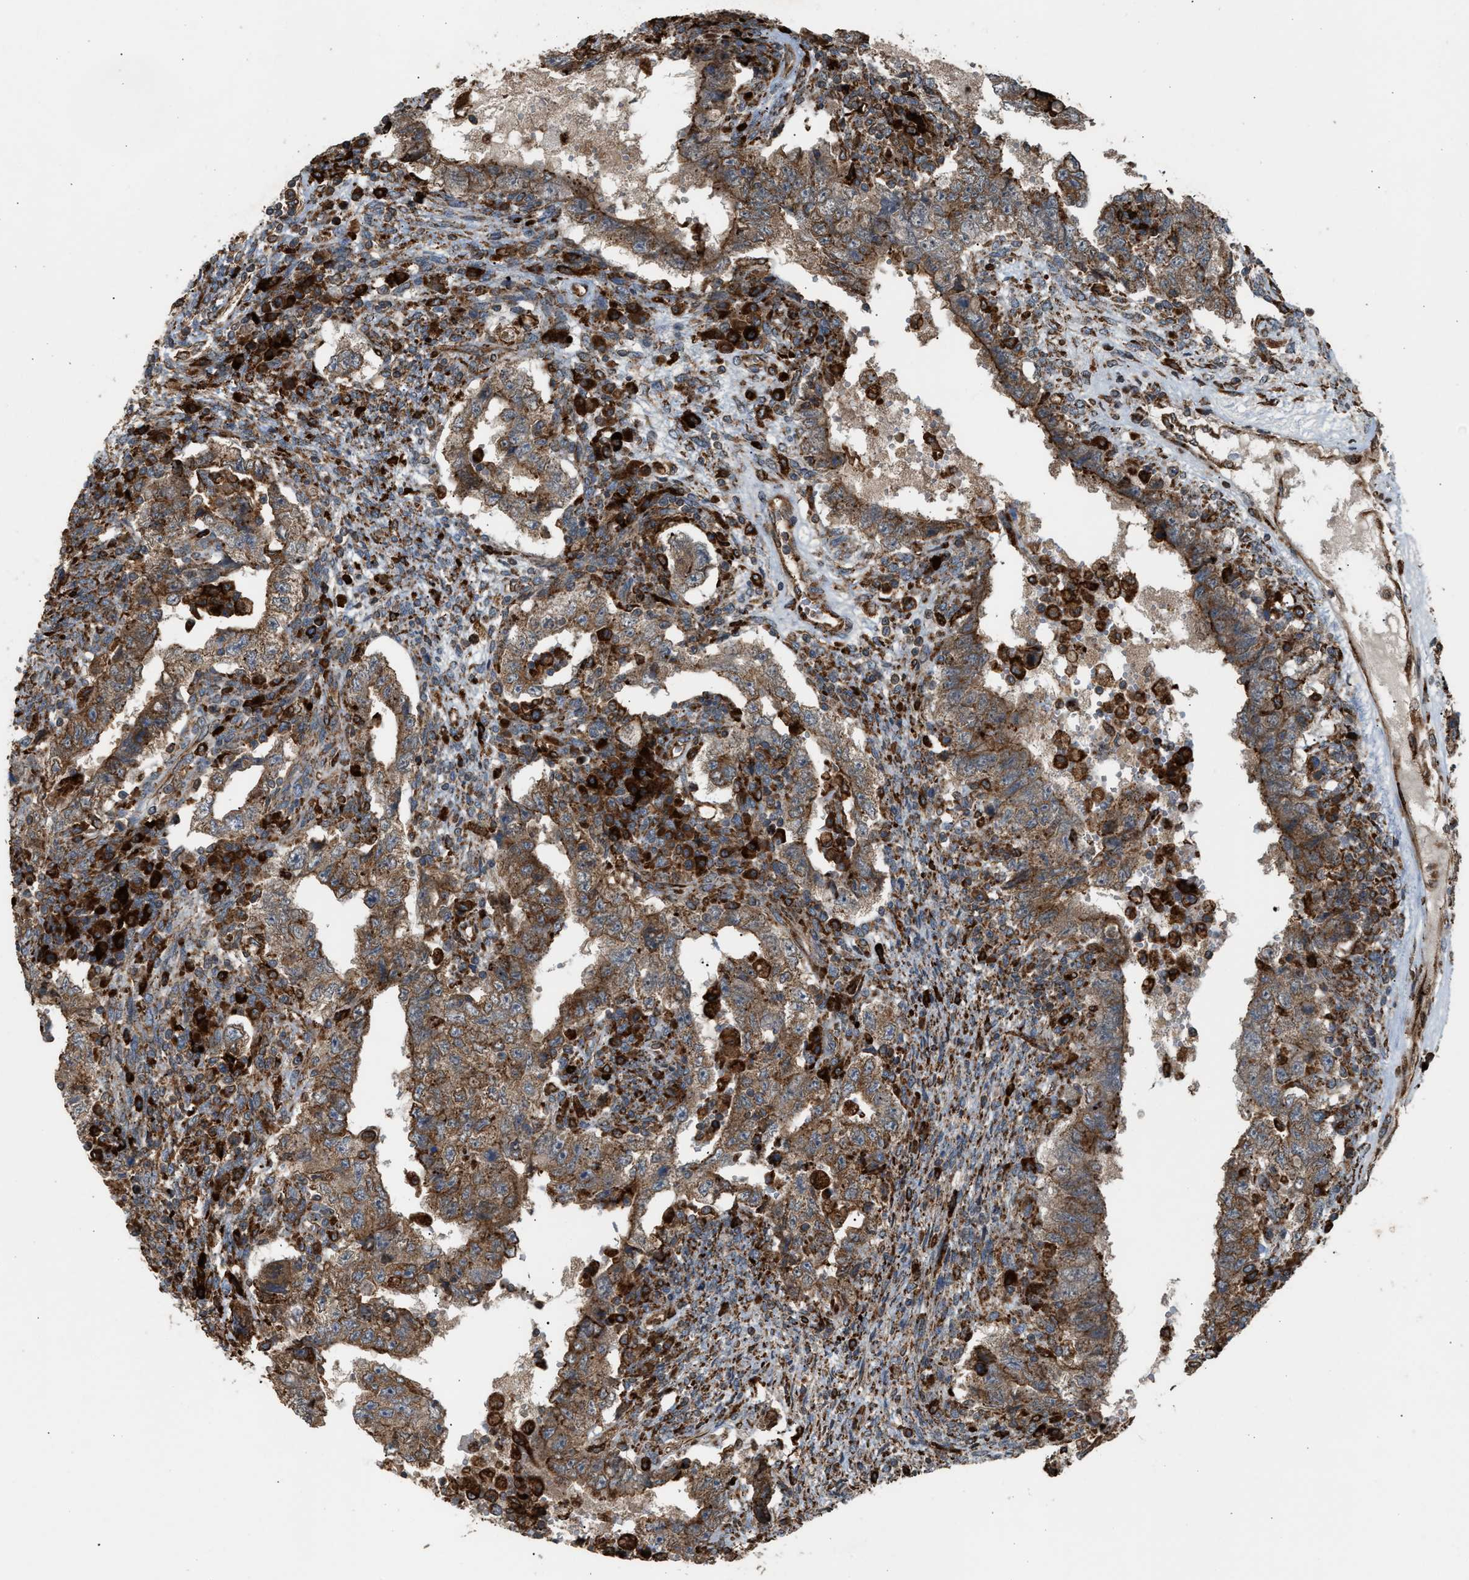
{"staining": {"intensity": "moderate", "quantity": ">75%", "location": "cytoplasmic/membranous"}, "tissue": "testis cancer", "cell_type": "Tumor cells", "image_type": "cancer", "snomed": [{"axis": "morphology", "description": "Carcinoma, Embryonal, NOS"}, {"axis": "topography", "description": "Testis"}], "caption": "Approximately >75% of tumor cells in testis cancer (embryonal carcinoma) reveal moderate cytoplasmic/membranous protein expression as visualized by brown immunohistochemical staining.", "gene": "BAIAP2L1", "patient": {"sex": "male", "age": 26}}